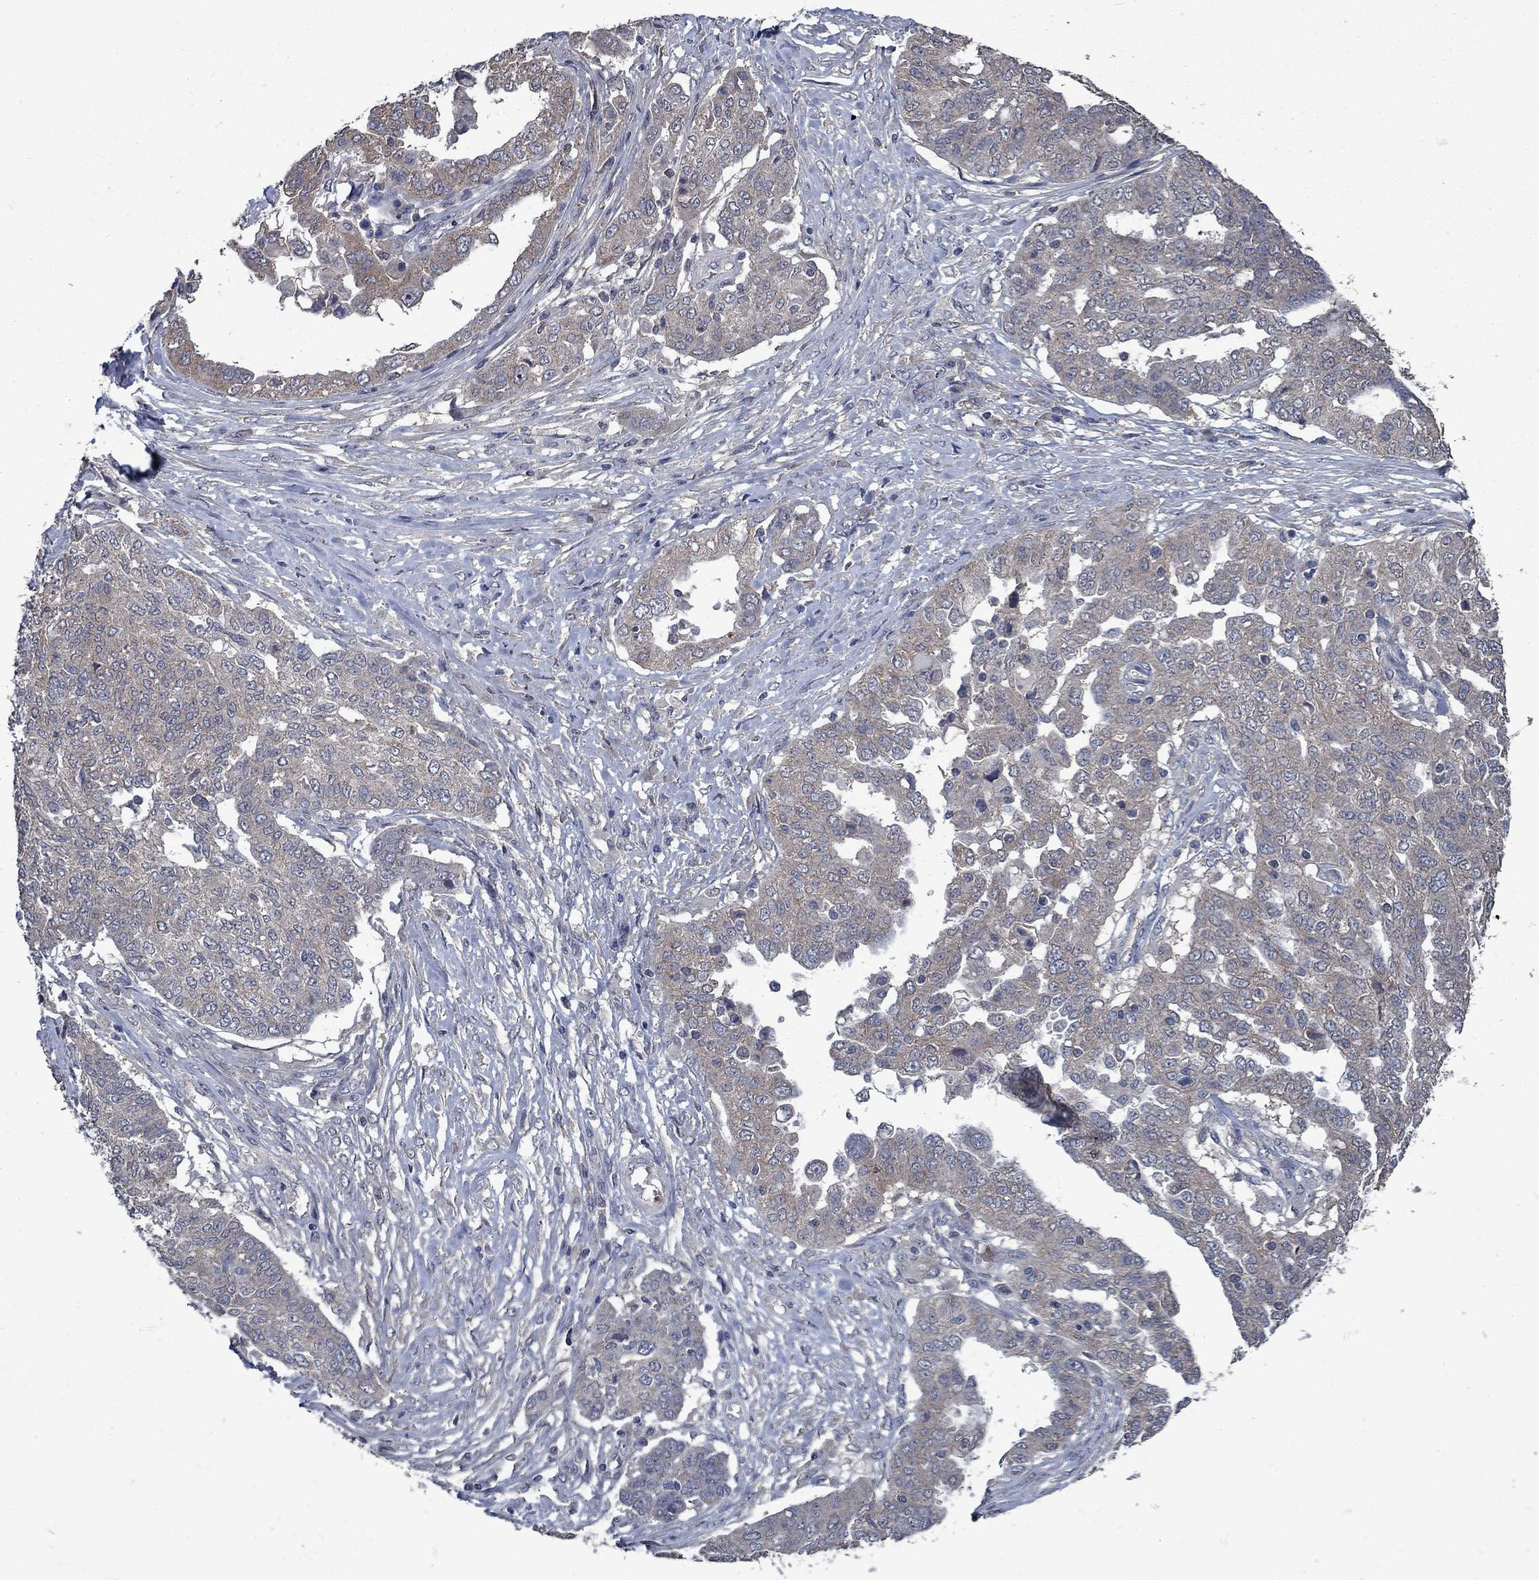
{"staining": {"intensity": "weak", "quantity": "<25%", "location": "cytoplasmic/membranous"}, "tissue": "ovarian cancer", "cell_type": "Tumor cells", "image_type": "cancer", "snomed": [{"axis": "morphology", "description": "Cystadenocarcinoma, serous, NOS"}, {"axis": "topography", "description": "Ovary"}], "caption": "This is a photomicrograph of immunohistochemistry staining of ovarian serous cystadenocarcinoma, which shows no staining in tumor cells.", "gene": "SLC44A1", "patient": {"sex": "female", "age": 67}}